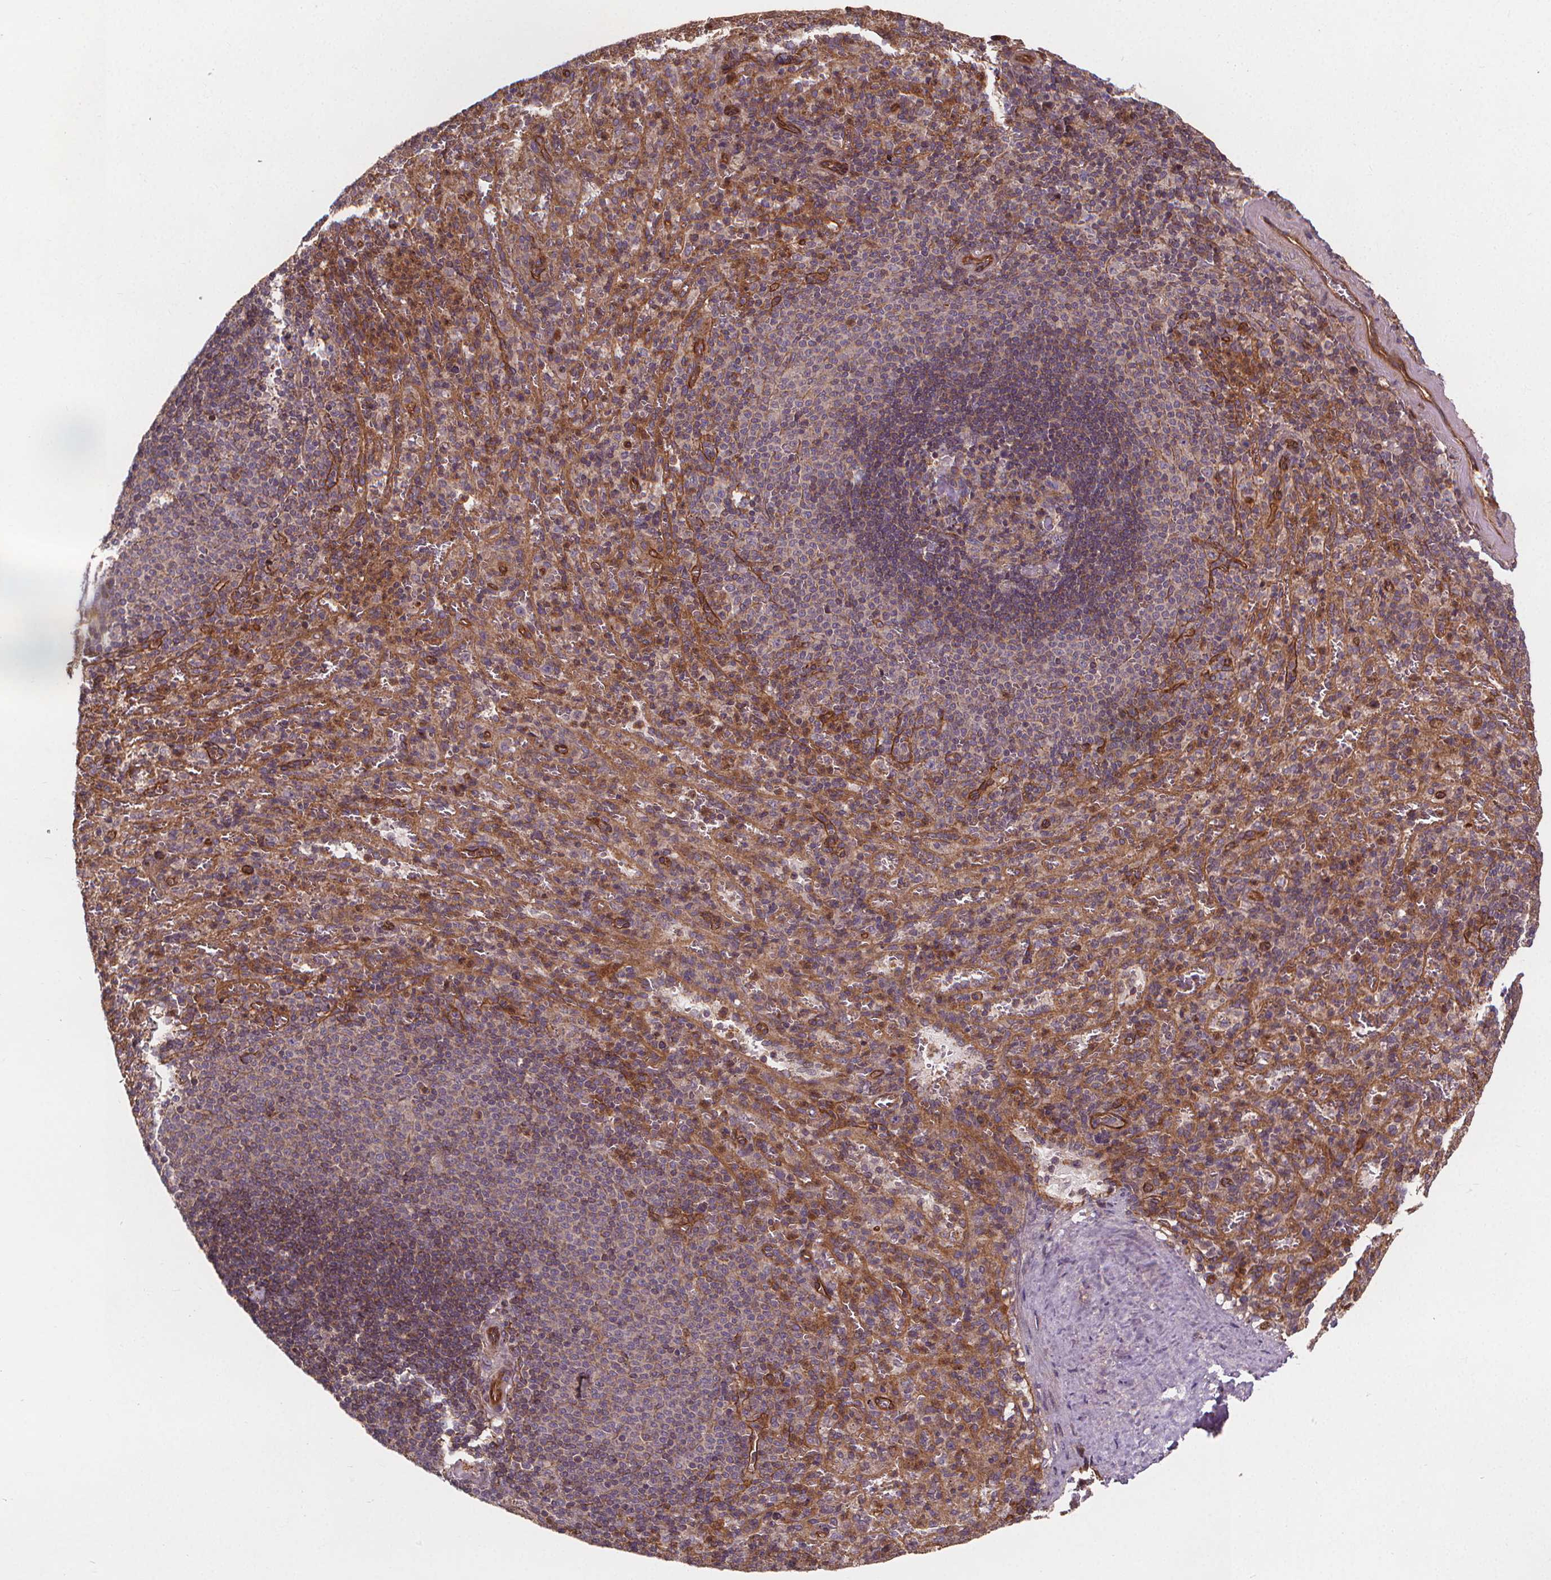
{"staining": {"intensity": "moderate", "quantity": "25%-75%", "location": "cytoplasmic/membranous"}, "tissue": "spleen", "cell_type": "Cells in red pulp", "image_type": "normal", "snomed": [{"axis": "morphology", "description": "Normal tissue, NOS"}, {"axis": "topography", "description": "Spleen"}], "caption": "Immunohistochemistry (IHC) photomicrograph of normal human spleen stained for a protein (brown), which demonstrates medium levels of moderate cytoplasmic/membranous staining in about 25%-75% of cells in red pulp.", "gene": "CLINT1", "patient": {"sex": "male", "age": 57}}